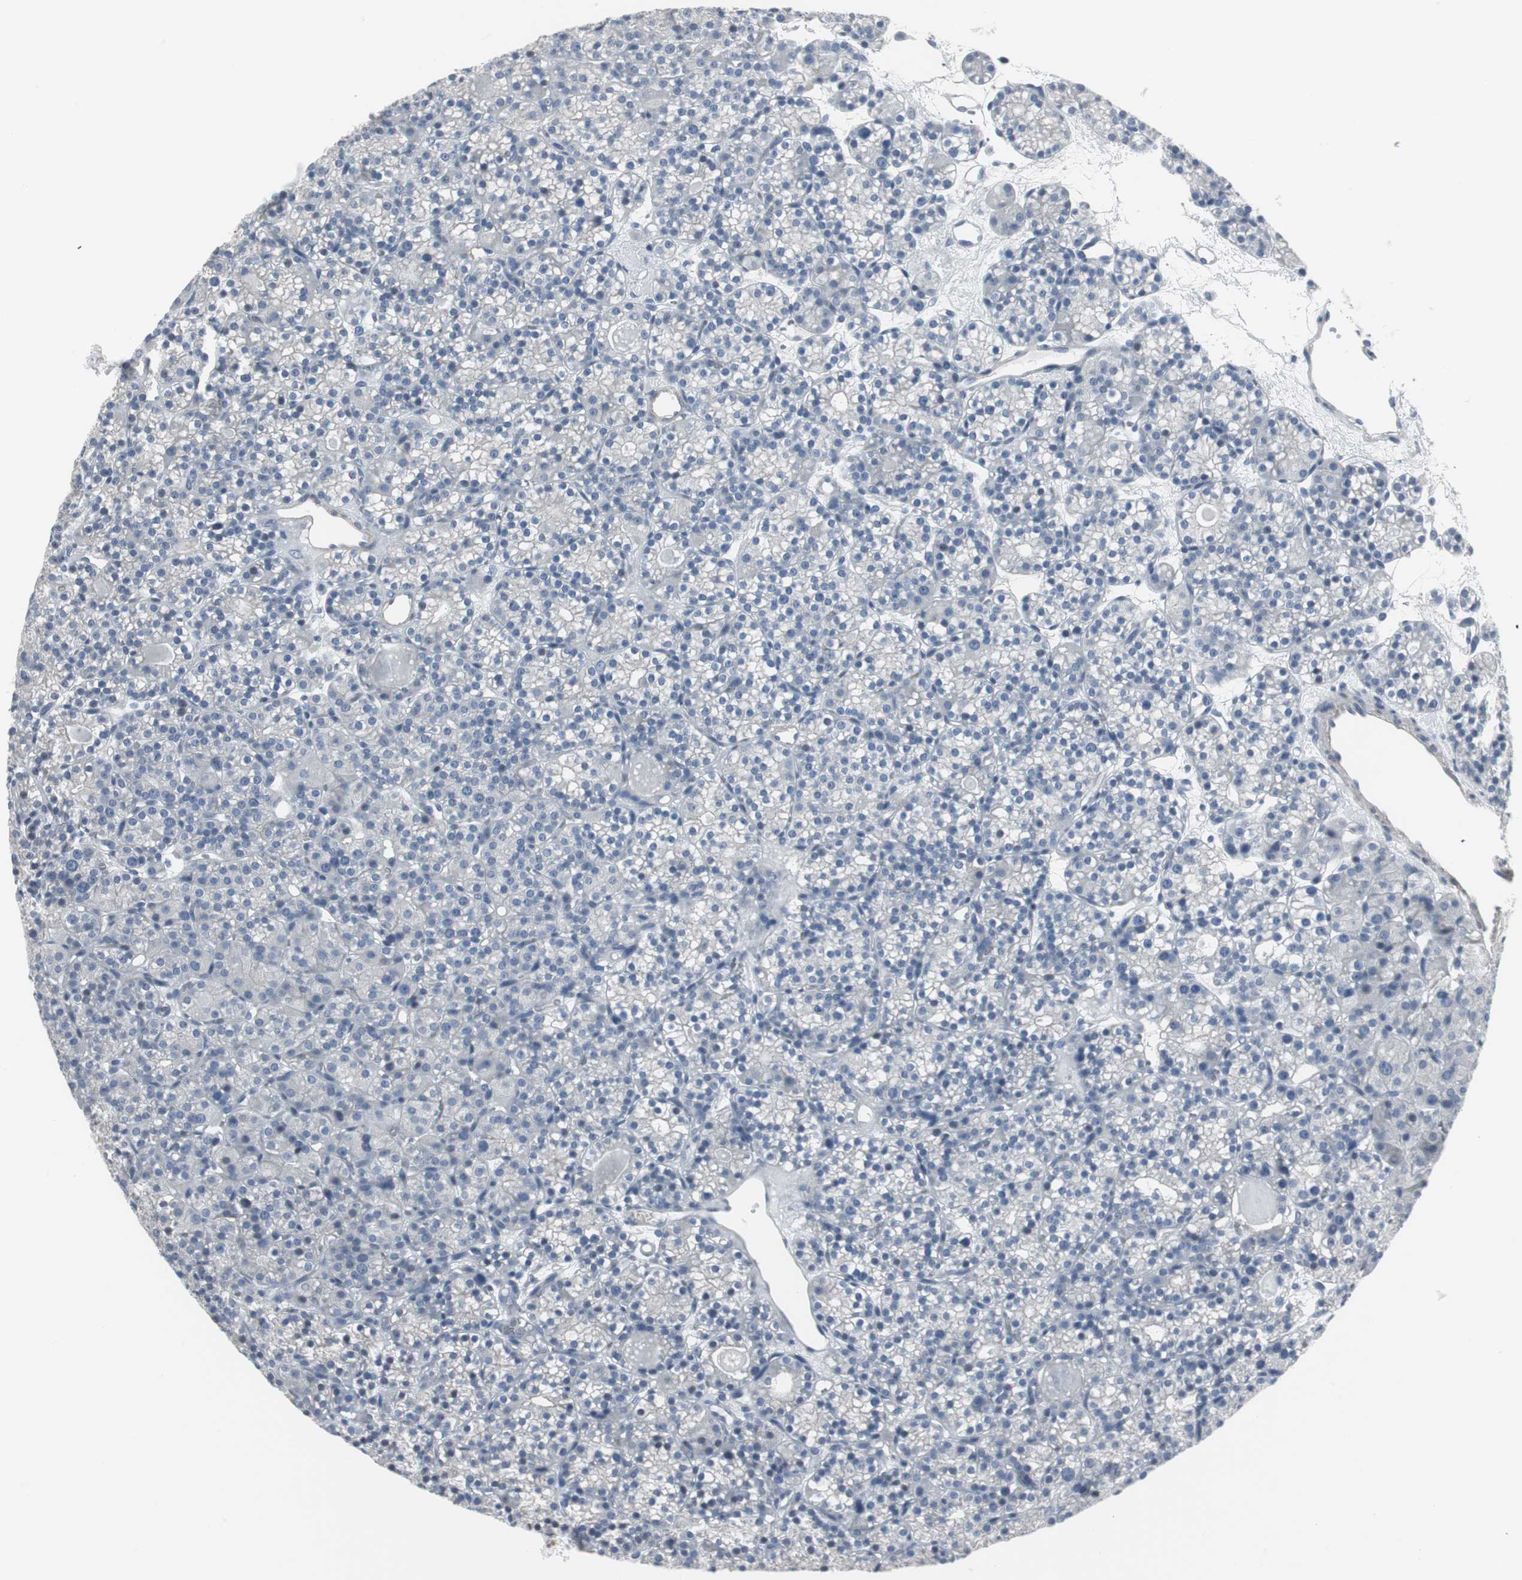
{"staining": {"intensity": "negative", "quantity": "none", "location": "none"}, "tissue": "parathyroid gland", "cell_type": "Glandular cells", "image_type": "normal", "snomed": [{"axis": "morphology", "description": "Normal tissue, NOS"}, {"axis": "topography", "description": "Parathyroid gland"}], "caption": "IHC image of unremarkable parathyroid gland: parathyroid gland stained with DAB (3,3'-diaminobenzidine) exhibits no significant protein staining in glandular cells. (Immunohistochemistry, brightfield microscopy, high magnification).", "gene": "DMPK", "patient": {"sex": "female", "age": 64}}